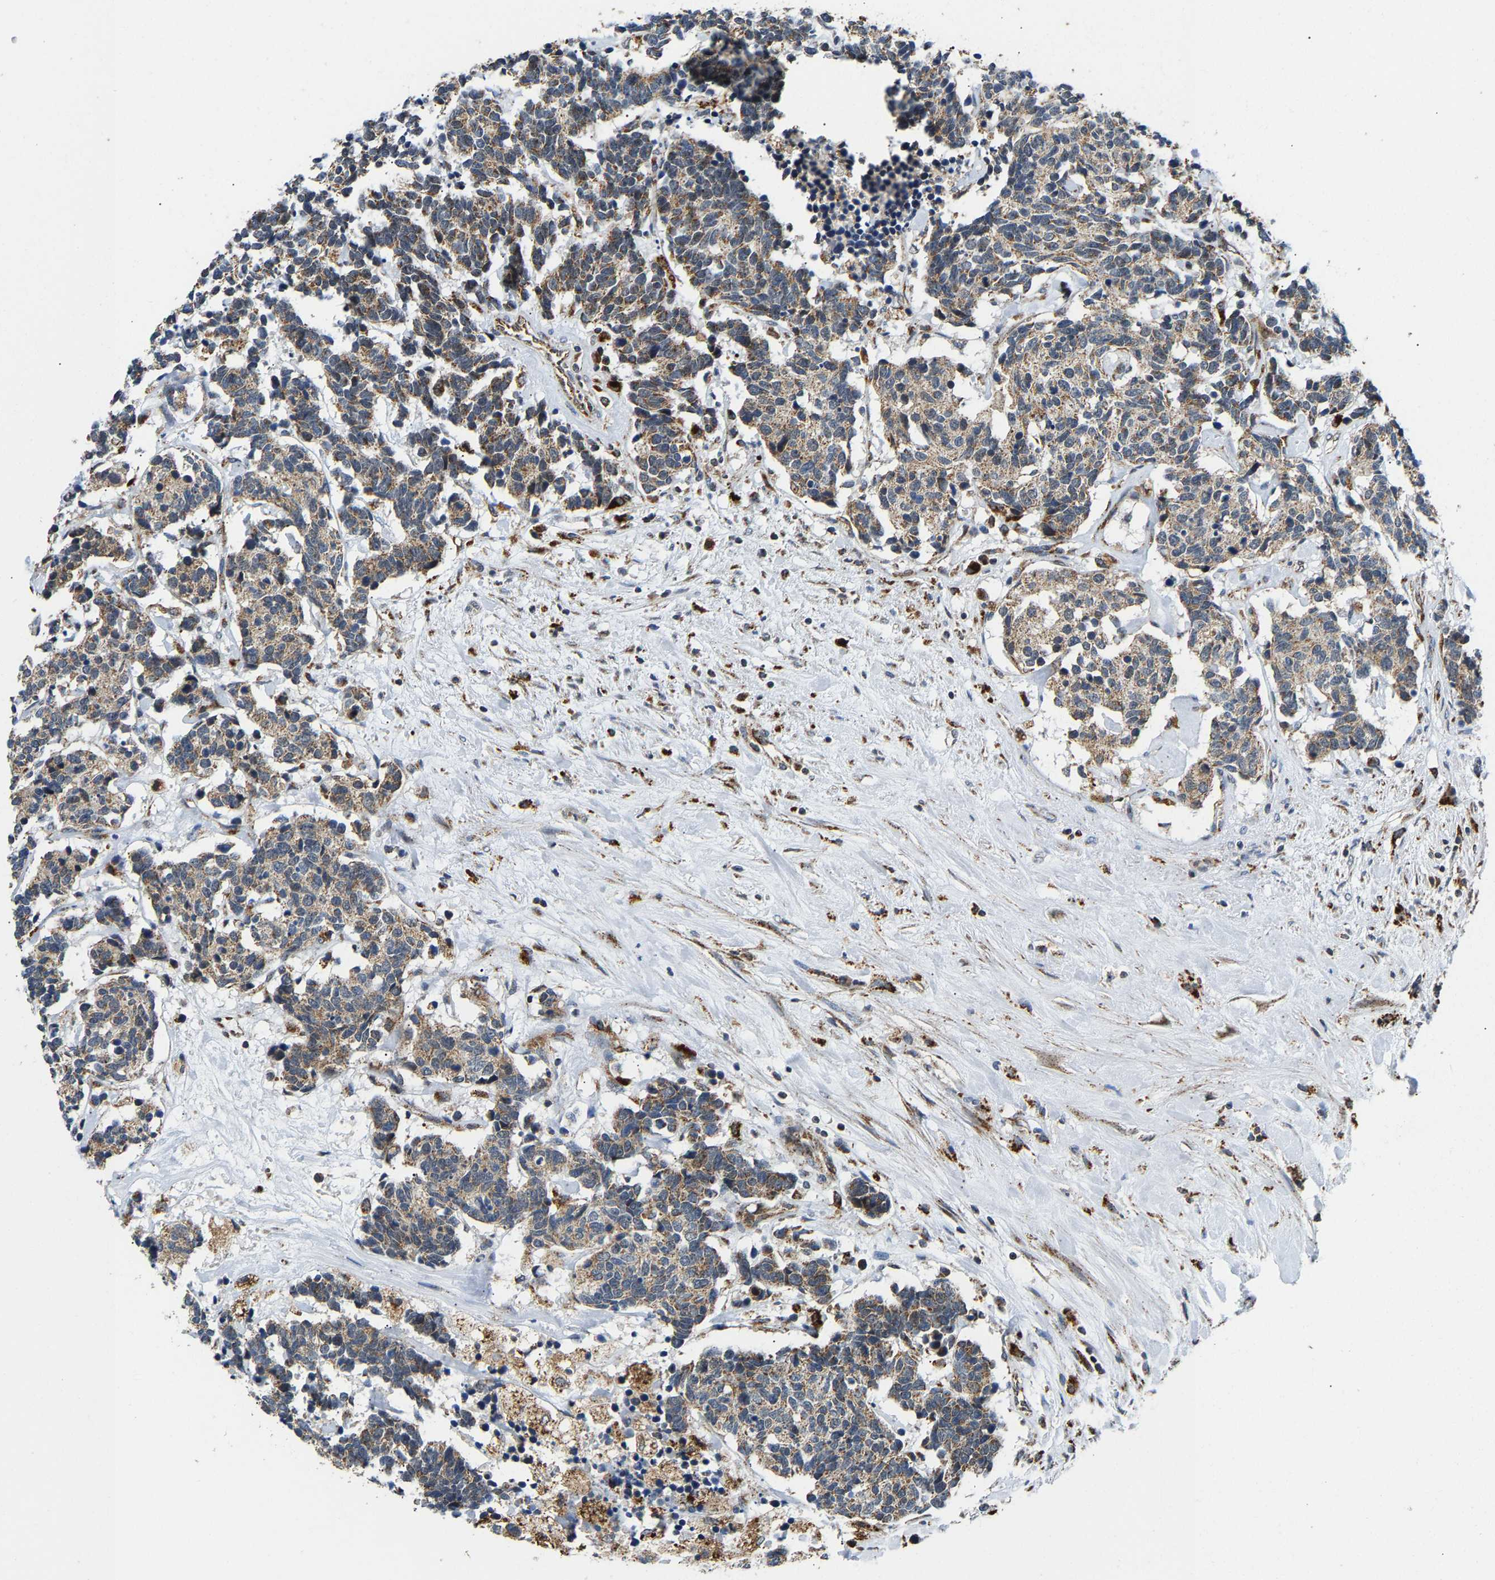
{"staining": {"intensity": "weak", "quantity": ">75%", "location": "cytoplasmic/membranous"}, "tissue": "carcinoid", "cell_type": "Tumor cells", "image_type": "cancer", "snomed": [{"axis": "morphology", "description": "Carcinoma, NOS"}, {"axis": "morphology", "description": "Carcinoid, malignant, NOS"}, {"axis": "topography", "description": "Urinary bladder"}], "caption": "Malignant carcinoid stained with a protein marker demonstrates weak staining in tumor cells.", "gene": "GIMAP7", "patient": {"sex": "male", "age": 57}}